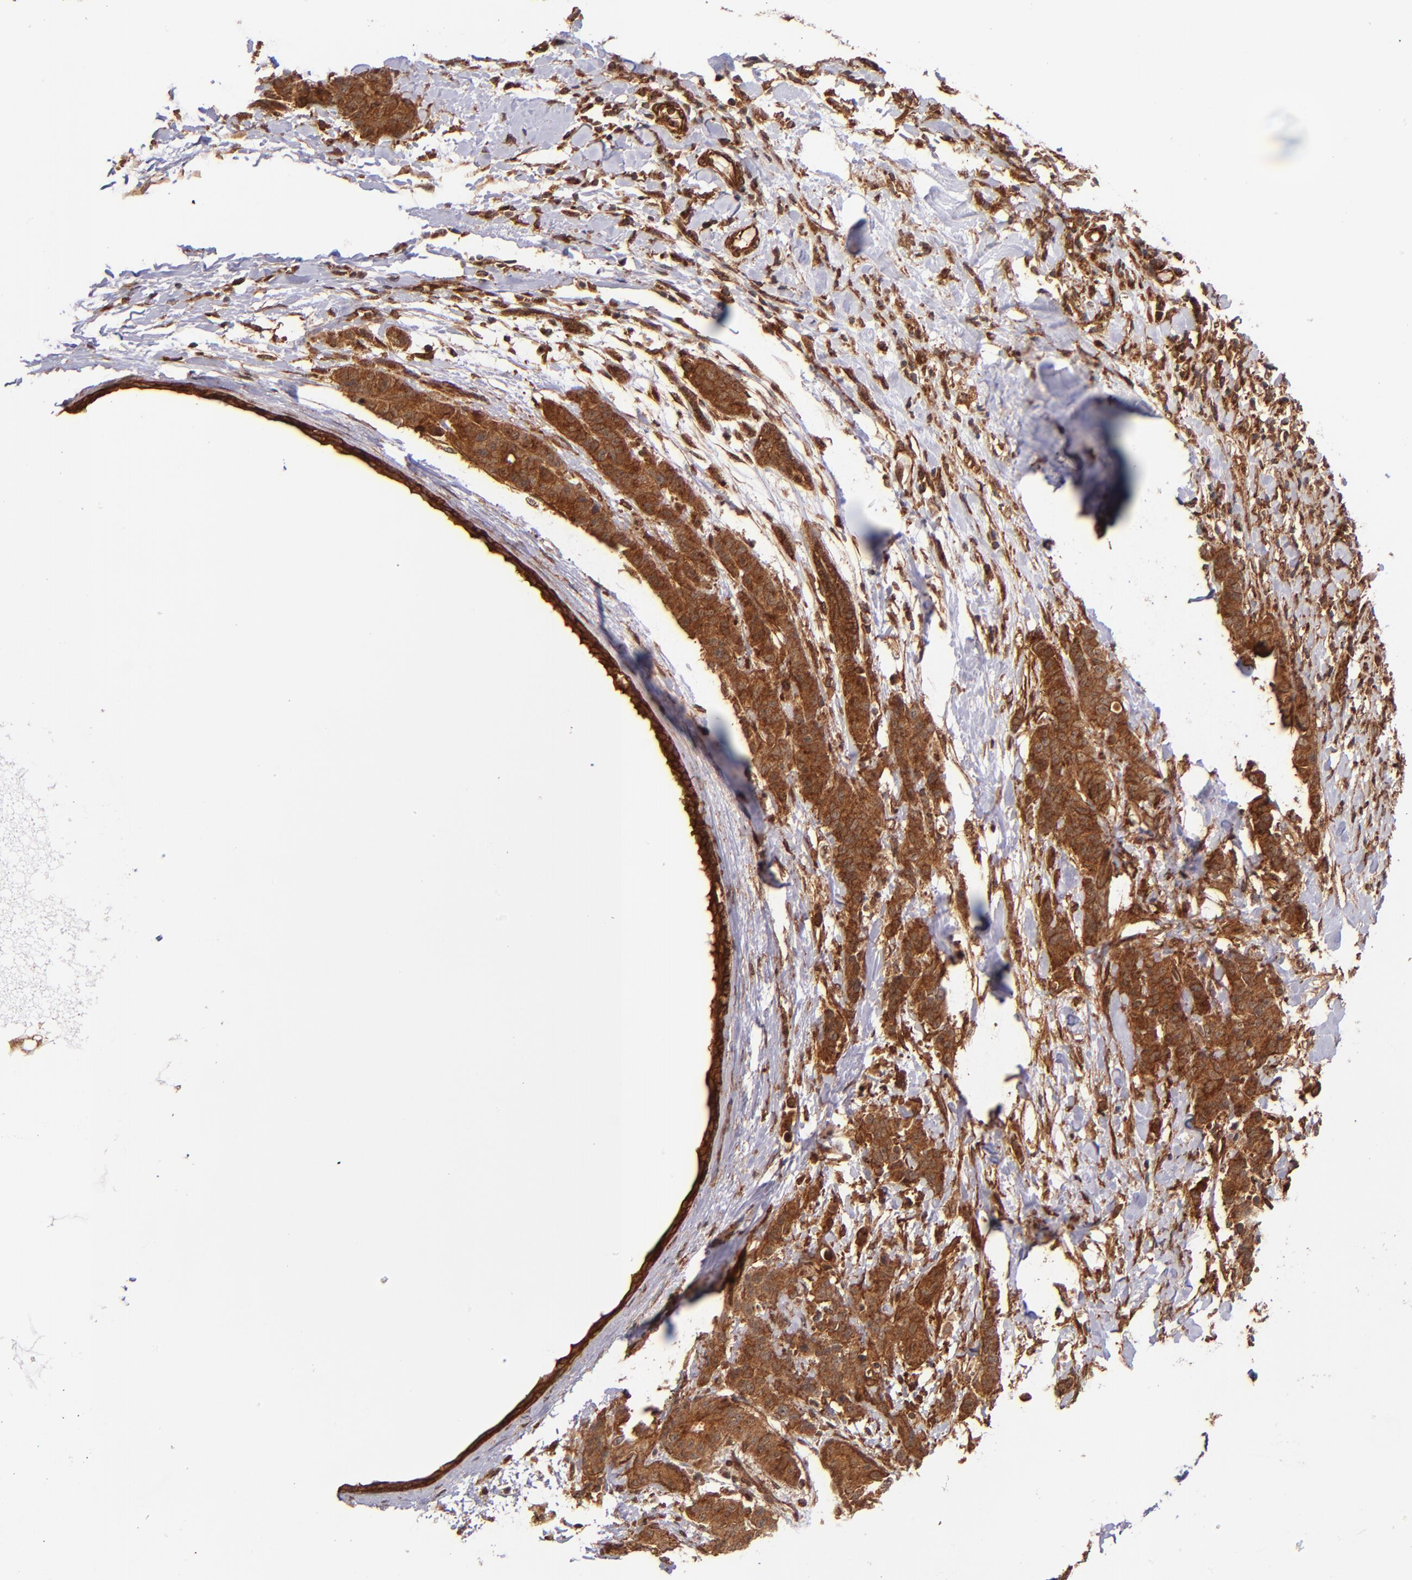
{"staining": {"intensity": "strong", "quantity": ">75%", "location": "cytoplasmic/membranous"}, "tissue": "breast cancer", "cell_type": "Tumor cells", "image_type": "cancer", "snomed": [{"axis": "morphology", "description": "Duct carcinoma"}, {"axis": "topography", "description": "Breast"}], "caption": "This is a photomicrograph of immunohistochemistry (IHC) staining of intraductal carcinoma (breast), which shows strong positivity in the cytoplasmic/membranous of tumor cells.", "gene": "STX8", "patient": {"sex": "female", "age": 40}}